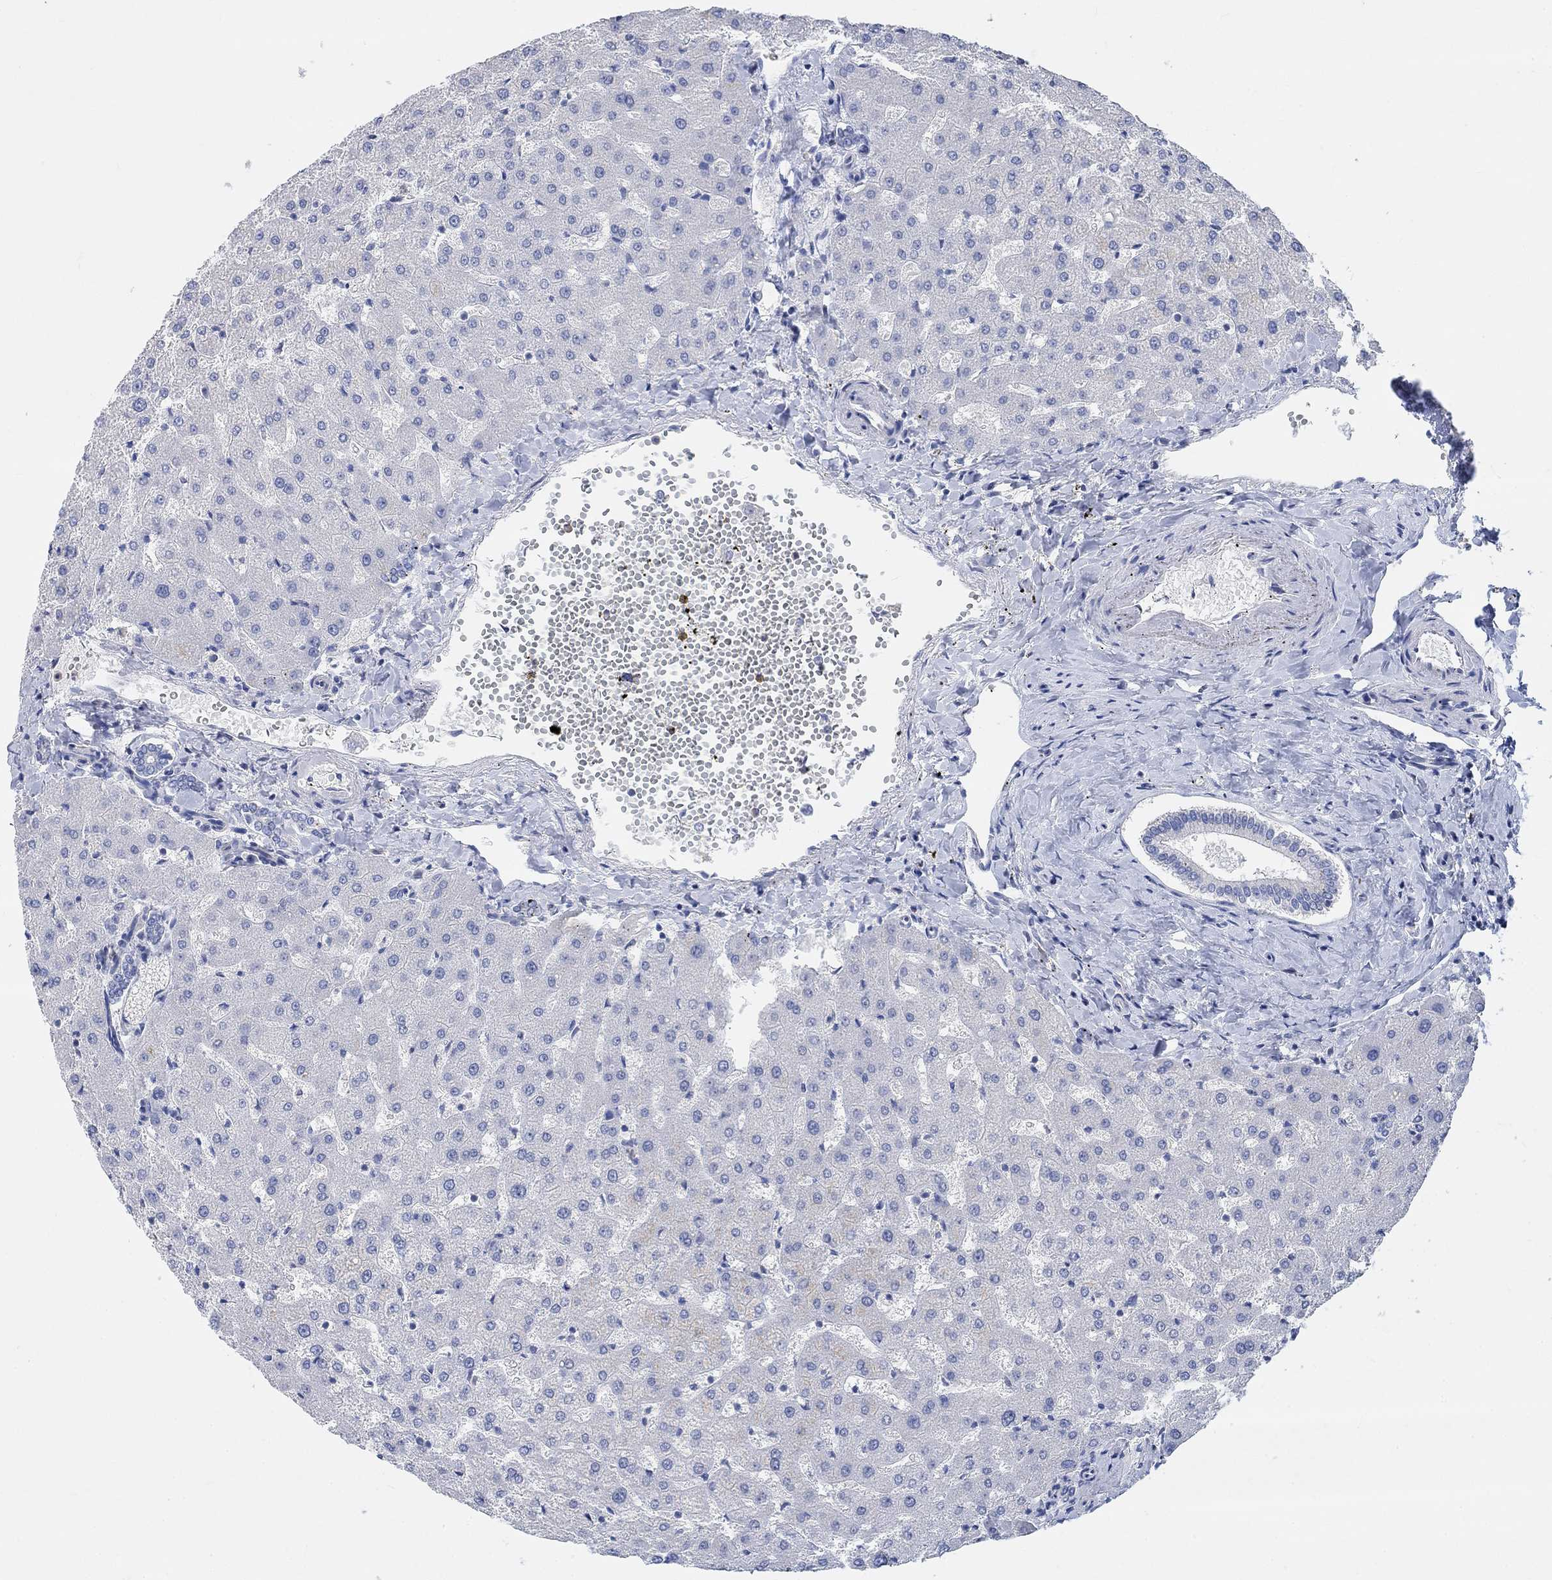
{"staining": {"intensity": "negative", "quantity": "none", "location": "none"}, "tissue": "liver", "cell_type": "Cholangiocytes", "image_type": "normal", "snomed": [{"axis": "morphology", "description": "Normal tissue, NOS"}, {"axis": "topography", "description": "Liver"}], "caption": "Immunohistochemistry of normal liver shows no staining in cholangiocytes. The staining is performed using DAB brown chromogen with nuclei counter-stained in using hematoxylin.", "gene": "NLRP14", "patient": {"sex": "female", "age": 50}}